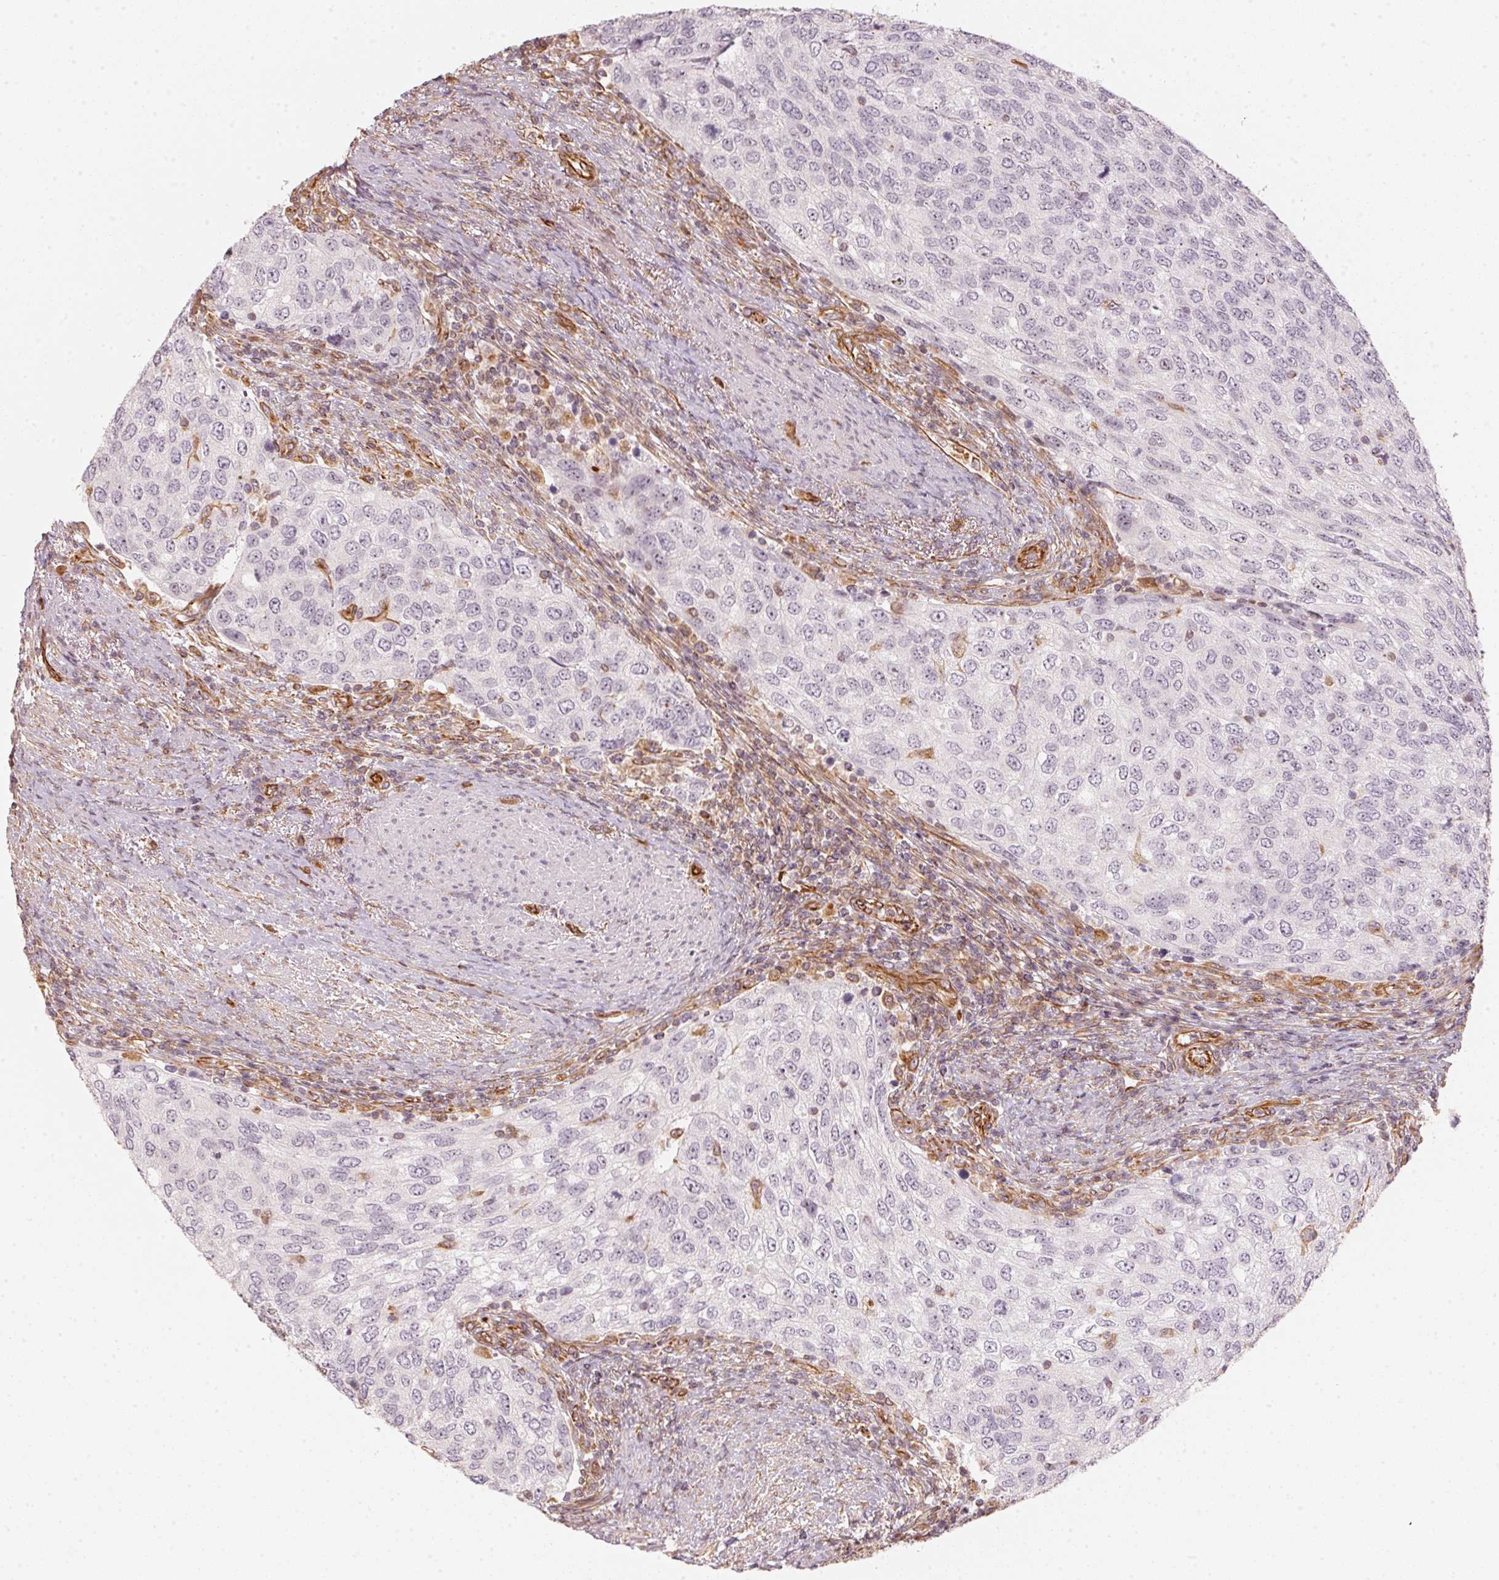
{"staining": {"intensity": "negative", "quantity": "none", "location": "none"}, "tissue": "urothelial cancer", "cell_type": "Tumor cells", "image_type": "cancer", "snomed": [{"axis": "morphology", "description": "Urothelial carcinoma, High grade"}, {"axis": "topography", "description": "Urinary bladder"}], "caption": "Histopathology image shows no significant protein positivity in tumor cells of high-grade urothelial carcinoma. (Brightfield microscopy of DAB (3,3'-diaminobenzidine) immunohistochemistry (IHC) at high magnification).", "gene": "FOXR2", "patient": {"sex": "female", "age": 78}}